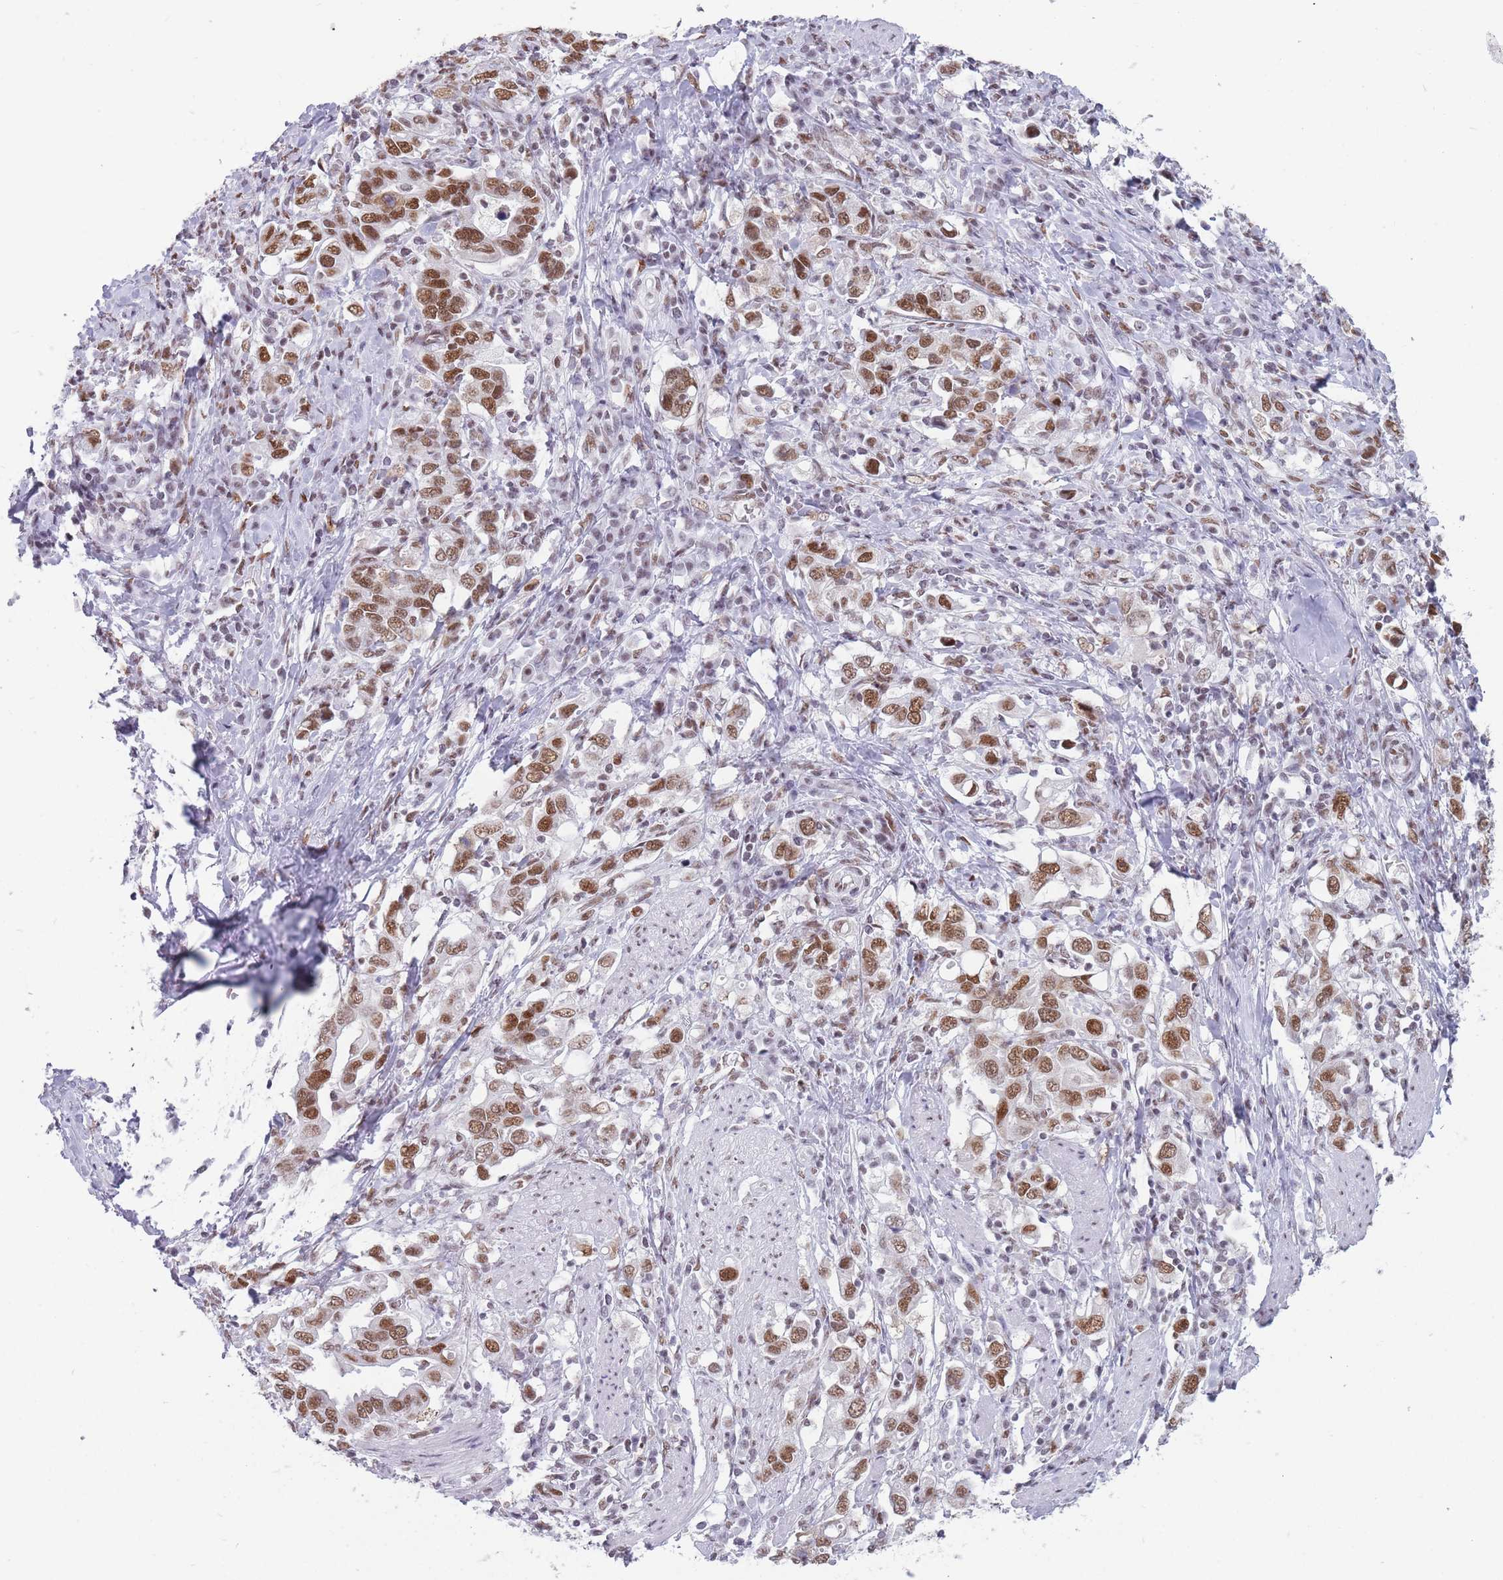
{"staining": {"intensity": "moderate", "quantity": ">75%", "location": "nuclear"}, "tissue": "stomach cancer", "cell_type": "Tumor cells", "image_type": "cancer", "snomed": [{"axis": "morphology", "description": "Adenocarcinoma, NOS"}, {"axis": "topography", "description": "Stomach, upper"}, {"axis": "topography", "description": "Stomach"}], "caption": "Protein expression analysis of stomach cancer shows moderate nuclear positivity in about >75% of tumor cells. The protein of interest is stained brown, and the nuclei are stained in blue (DAB (3,3'-diaminobenzidine) IHC with brightfield microscopy, high magnification).", "gene": "HNRNPUL1", "patient": {"sex": "male", "age": 62}}